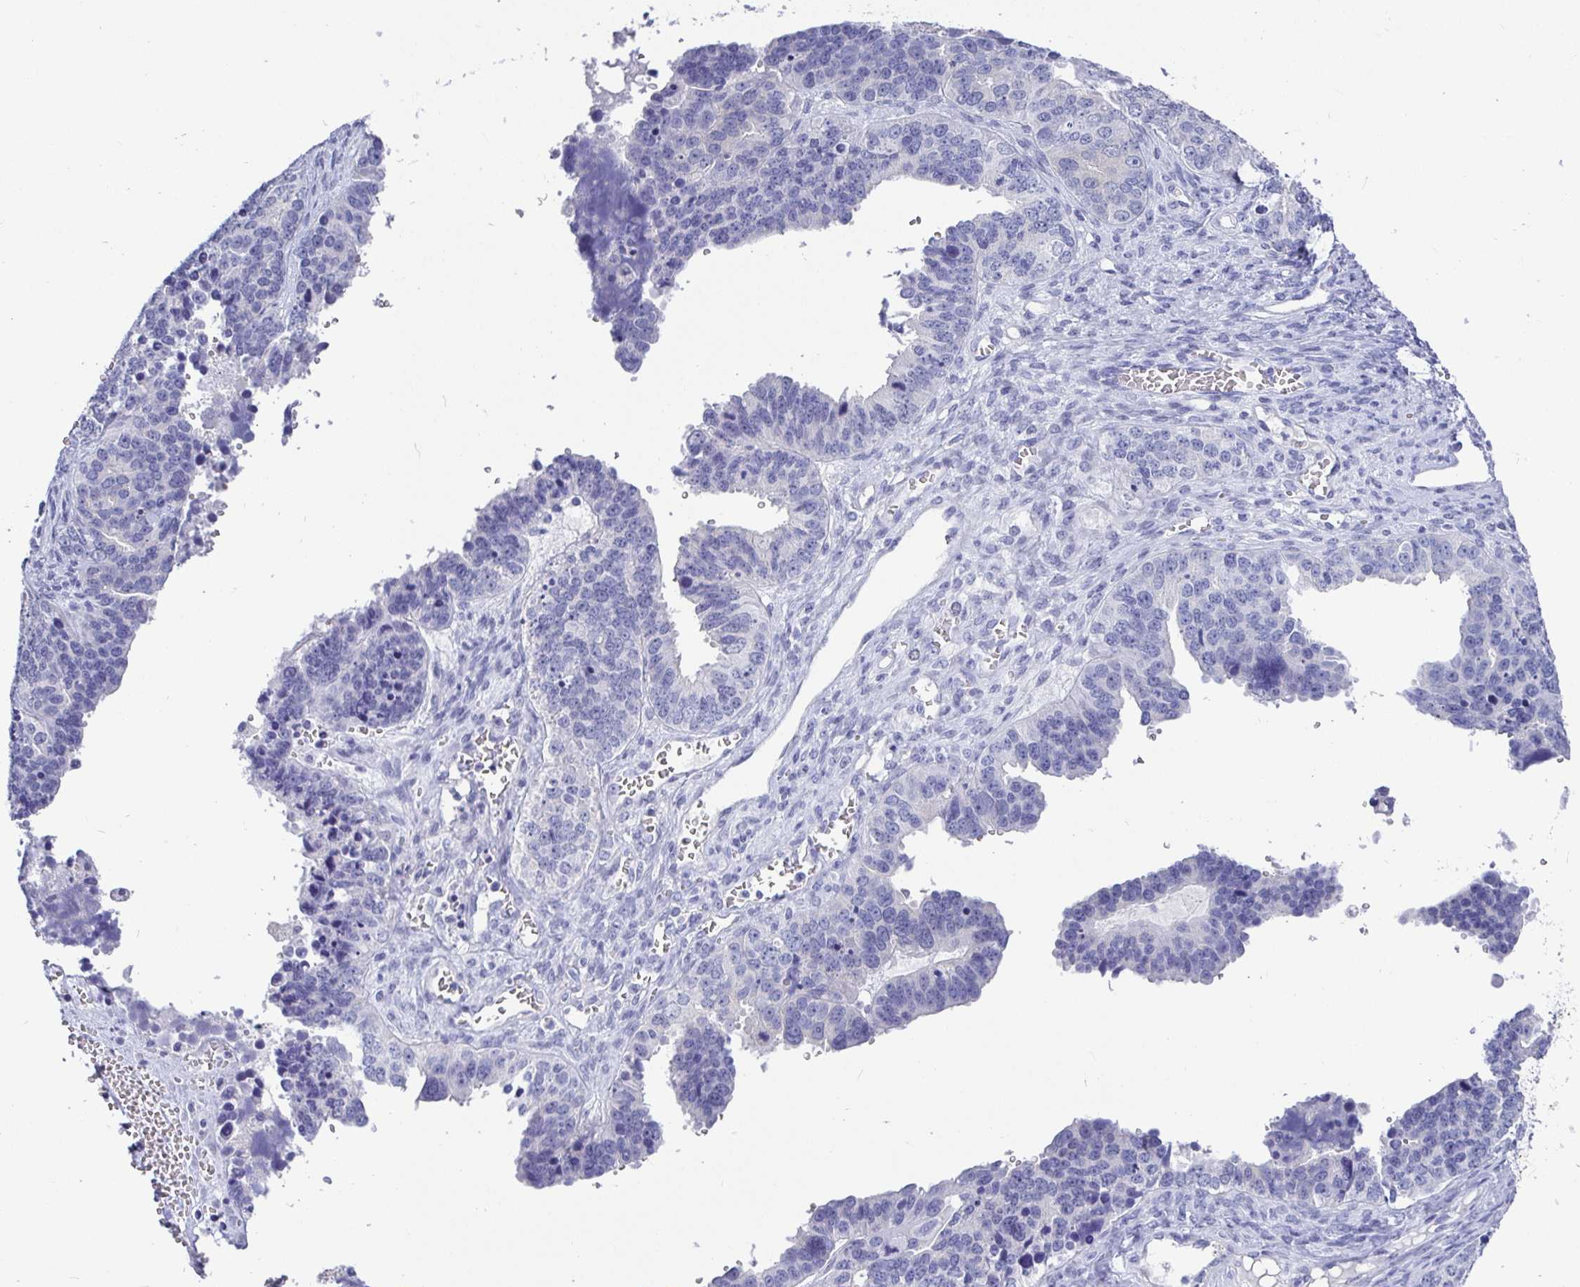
{"staining": {"intensity": "negative", "quantity": "none", "location": "none"}, "tissue": "ovarian cancer", "cell_type": "Tumor cells", "image_type": "cancer", "snomed": [{"axis": "morphology", "description": "Cystadenocarcinoma, serous, NOS"}, {"axis": "topography", "description": "Ovary"}], "caption": "Tumor cells are negative for protein expression in human ovarian cancer (serous cystadenocarcinoma).", "gene": "TMEM241", "patient": {"sex": "female", "age": 76}}